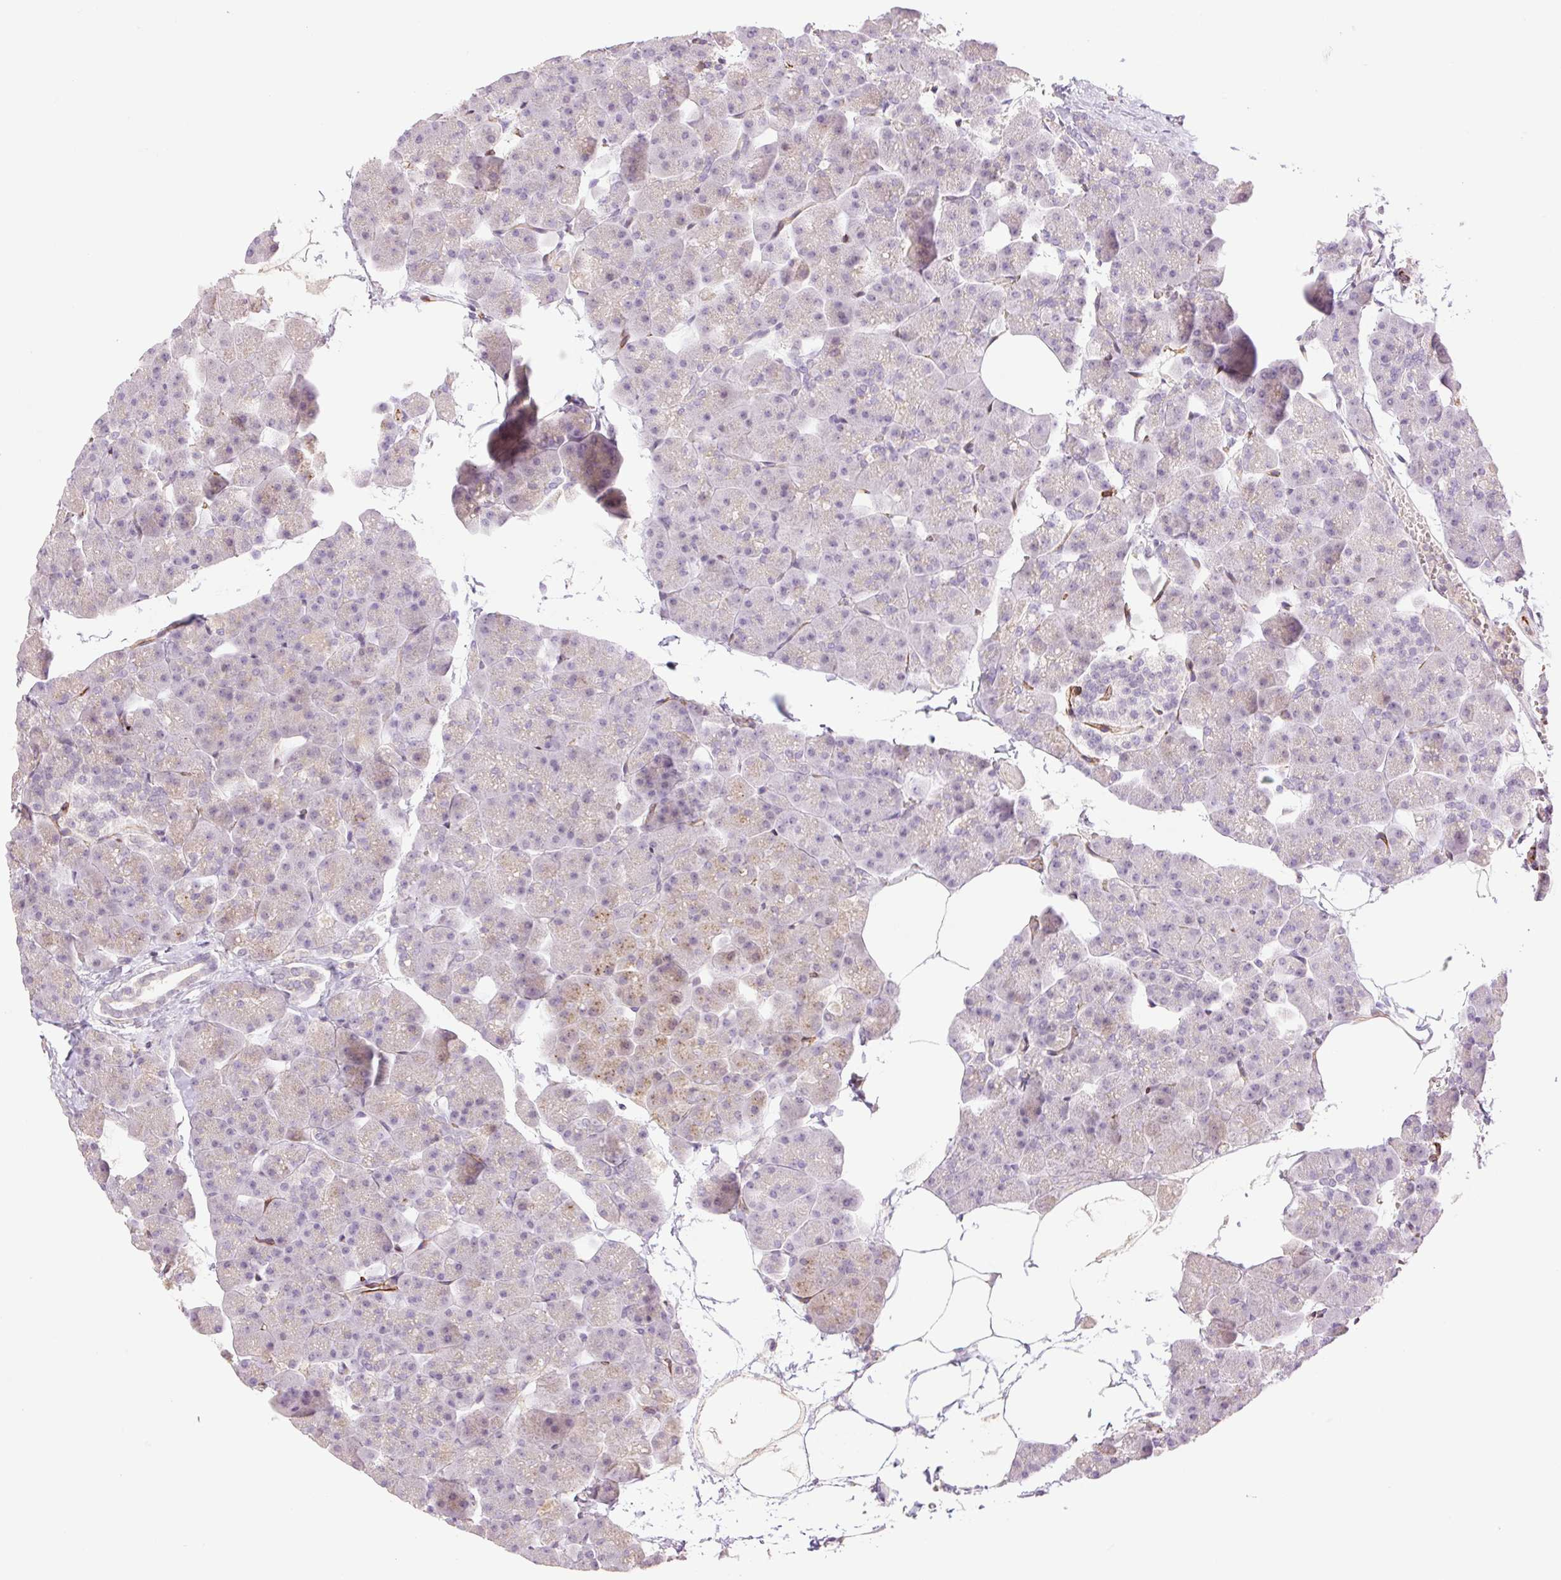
{"staining": {"intensity": "negative", "quantity": "none", "location": "none"}, "tissue": "pancreas", "cell_type": "Exocrine glandular cells", "image_type": "normal", "snomed": [{"axis": "morphology", "description": "Normal tissue, NOS"}, {"axis": "topography", "description": "Pancreas"}], "caption": "Immunohistochemistry (IHC) of benign human pancreas demonstrates no staining in exocrine glandular cells. (Stains: DAB immunohistochemistry (IHC) with hematoxylin counter stain, Microscopy: brightfield microscopy at high magnification).", "gene": "ZFYVE21", "patient": {"sex": "male", "age": 35}}